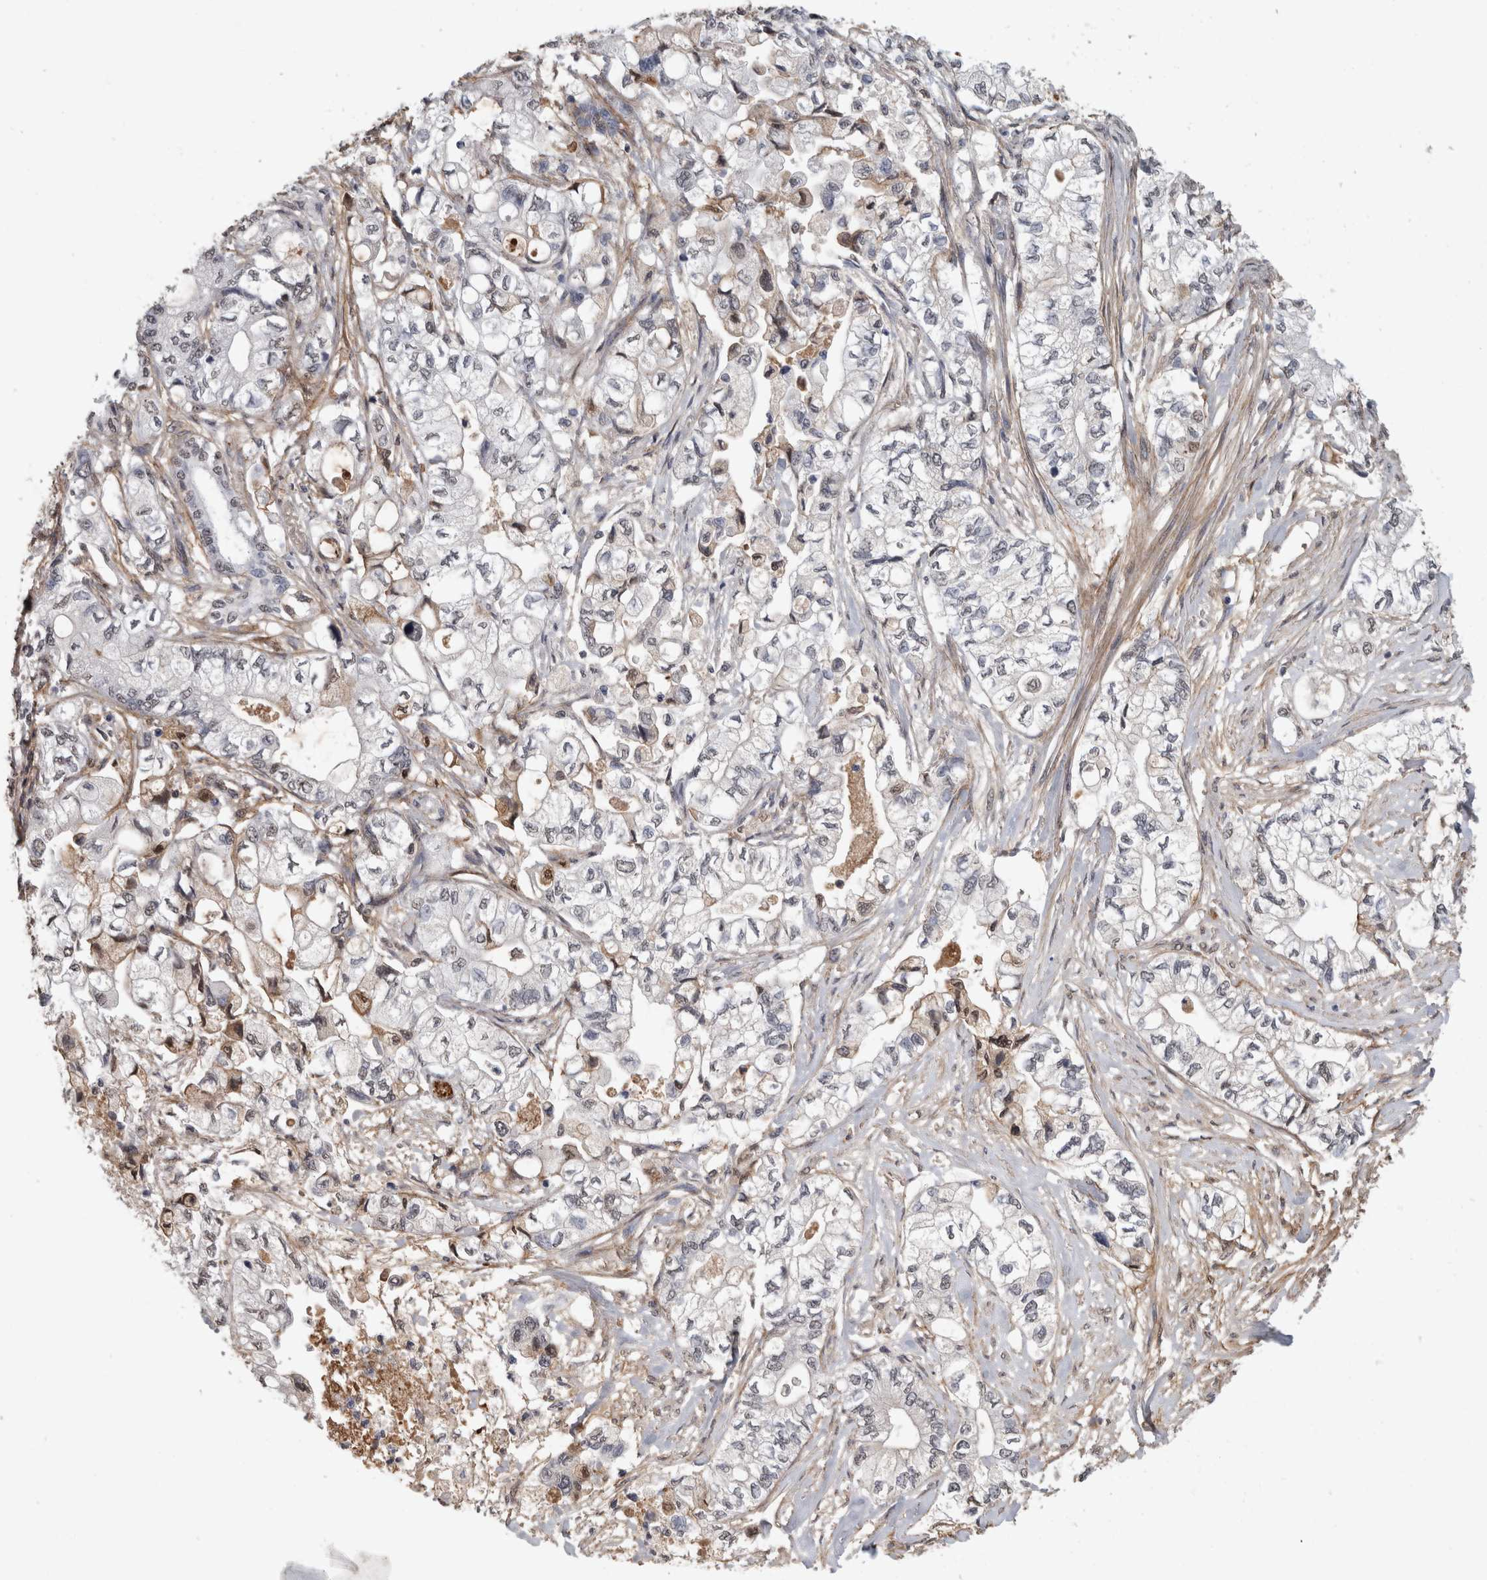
{"staining": {"intensity": "weak", "quantity": "<25%", "location": "nuclear"}, "tissue": "pancreatic cancer", "cell_type": "Tumor cells", "image_type": "cancer", "snomed": [{"axis": "morphology", "description": "Adenocarcinoma, NOS"}, {"axis": "topography", "description": "Pancreas"}], "caption": "Tumor cells are negative for protein expression in human pancreatic cancer. (Immunohistochemistry (ihc), brightfield microscopy, high magnification).", "gene": "LTBP1", "patient": {"sex": "male", "age": 79}}